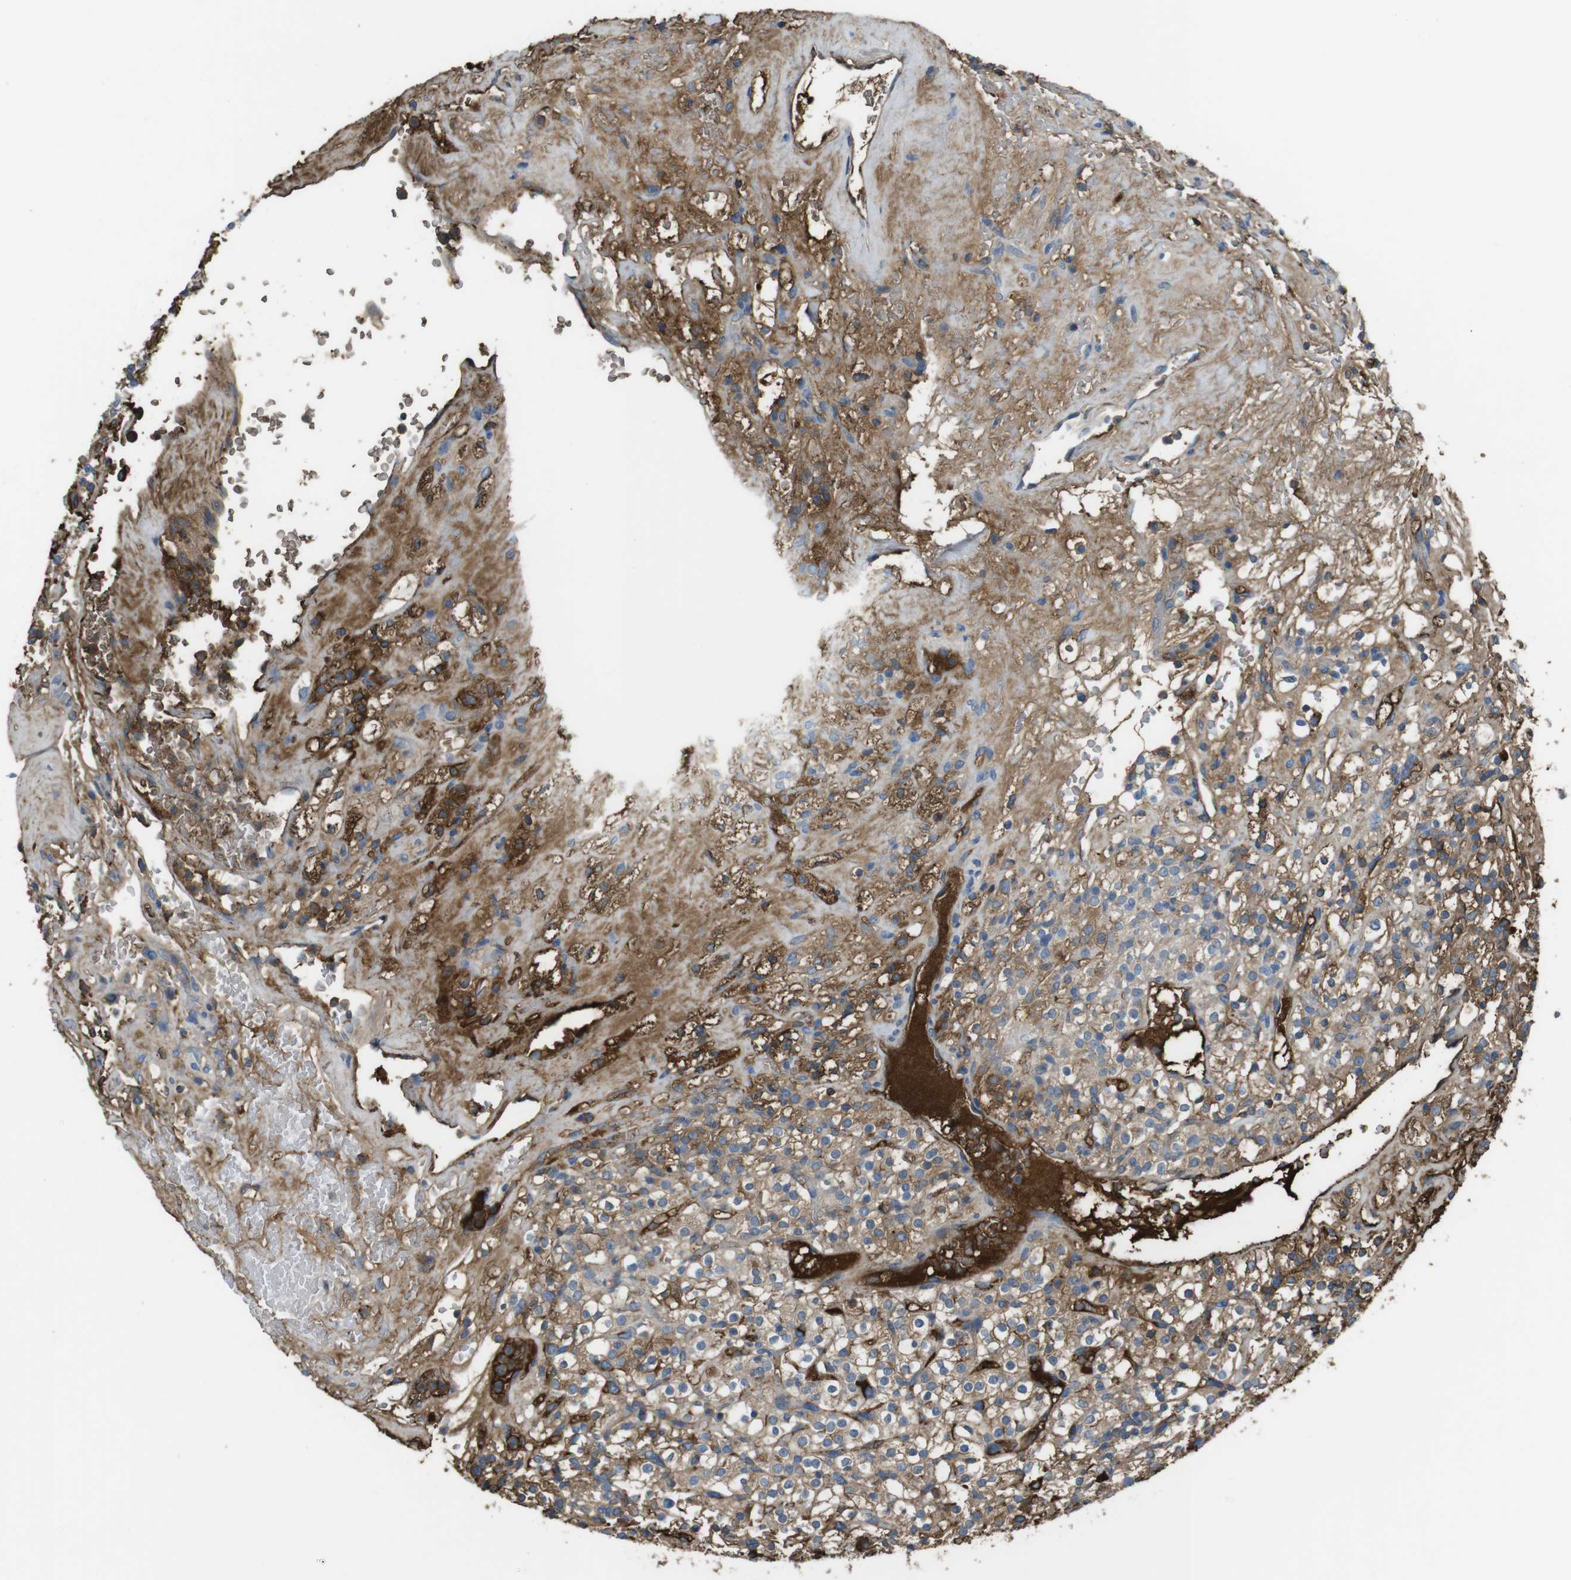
{"staining": {"intensity": "moderate", "quantity": "<25%", "location": "cytoplasmic/membranous"}, "tissue": "renal cancer", "cell_type": "Tumor cells", "image_type": "cancer", "snomed": [{"axis": "morphology", "description": "Normal tissue, NOS"}, {"axis": "morphology", "description": "Adenocarcinoma, NOS"}, {"axis": "topography", "description": "Kidney"}], "caption": "Immunohistochemical staining of human adenocarcinoma (renal) demonstrates moderate cytoplasmic/membranous protein expression in approximately <25% of tumor cells.", "gene": "LTBP4", "patient": {"sex": "female", "age": 72}}